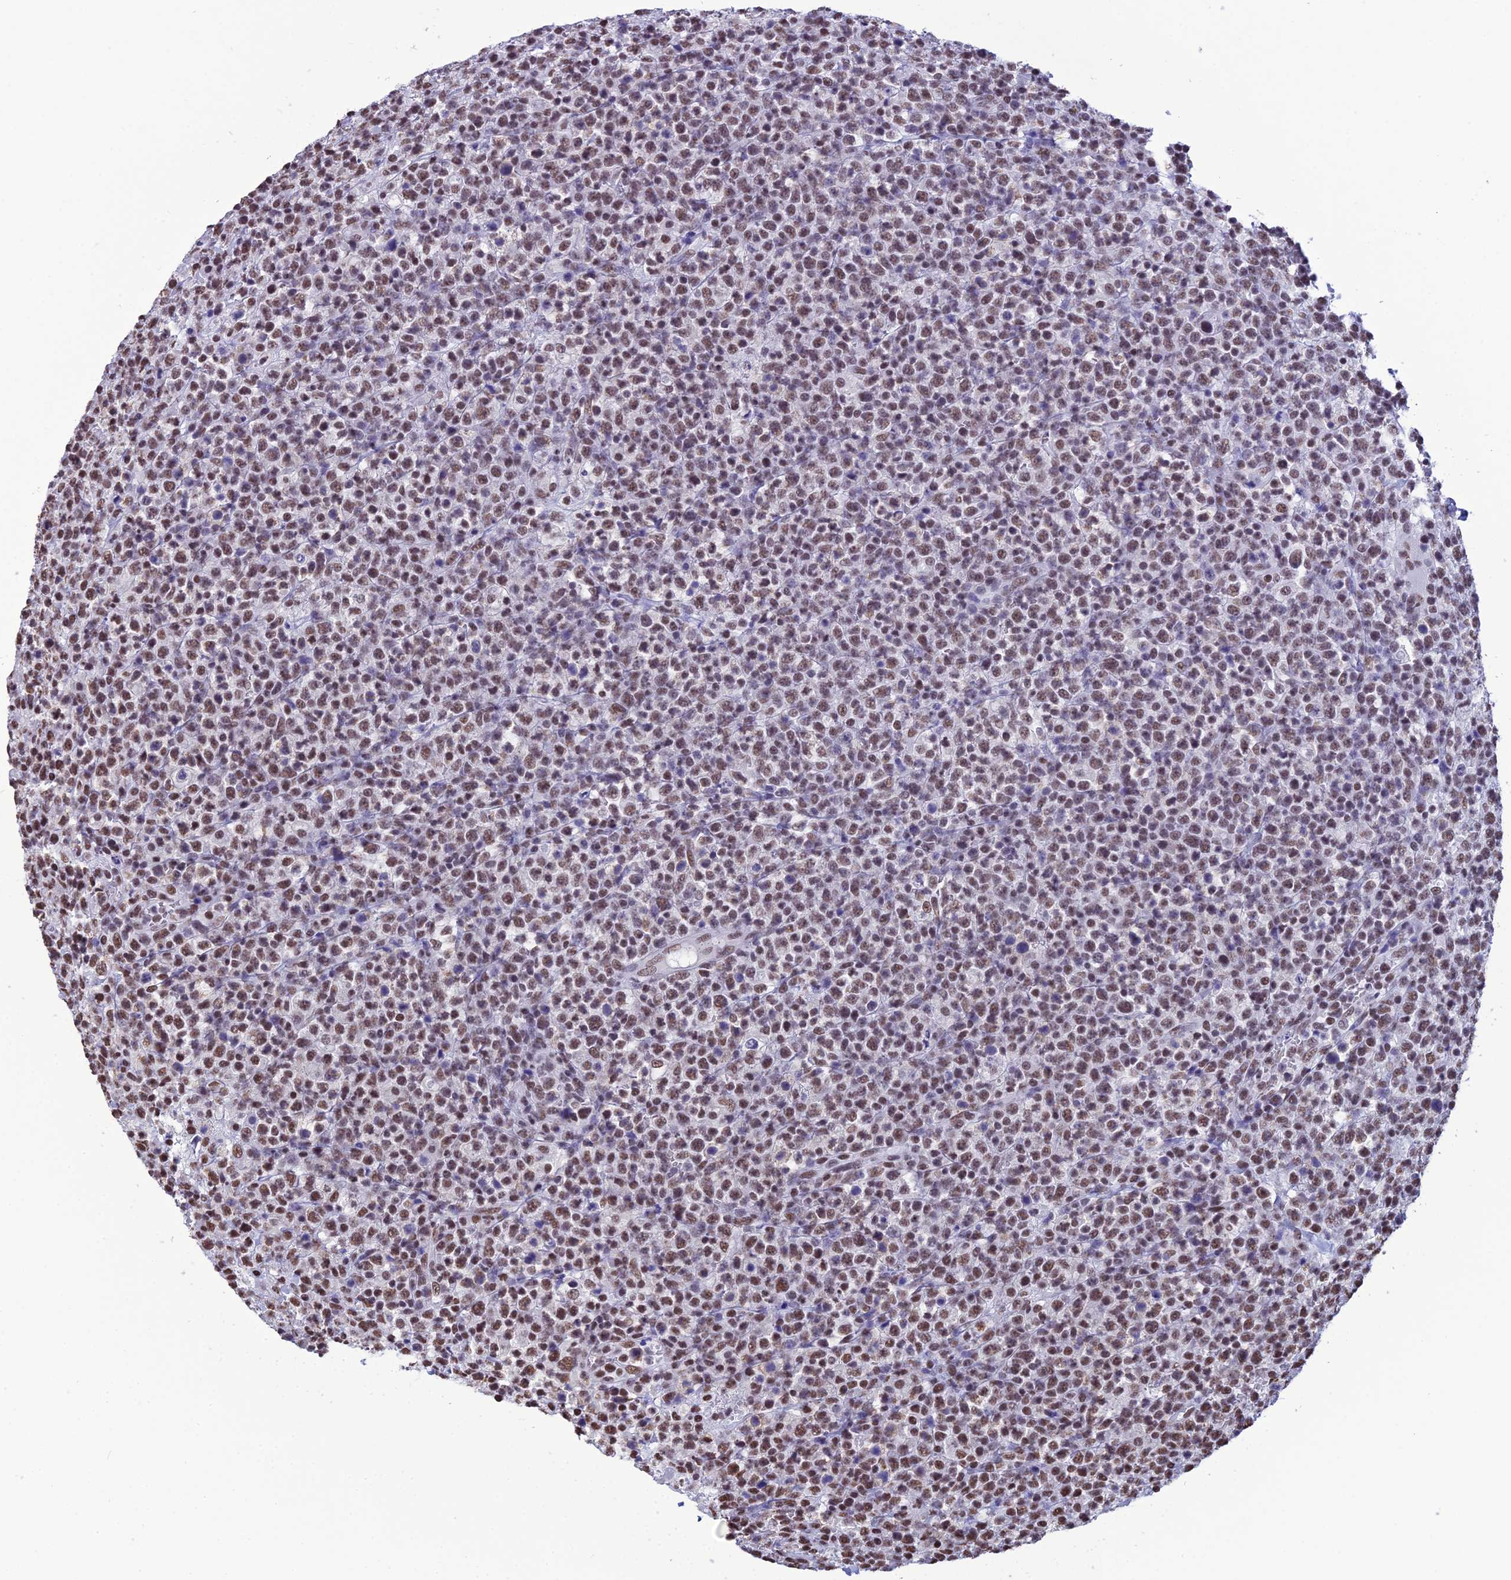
{"staining": {"intensity": "moderate", "quantity": ">75%", "location": "nuclear"}, "tissue": "lymphoma", "cell_type": "Tumor cells", "image_type": "cancer", "snomed": [{"axis": "morphology", "description": "Malignant lymphoma, non-Hodgkin's type, High grade"}, {"axis": "topography", "description": "Colon"}], "caption": "A photomicrograph of lymphoma stained for a protein demonstrates moderate nuclear brown staining in tumor cells.", "gene": "PRAMEF12", "patient": {"sex": "female", "age": 53}}